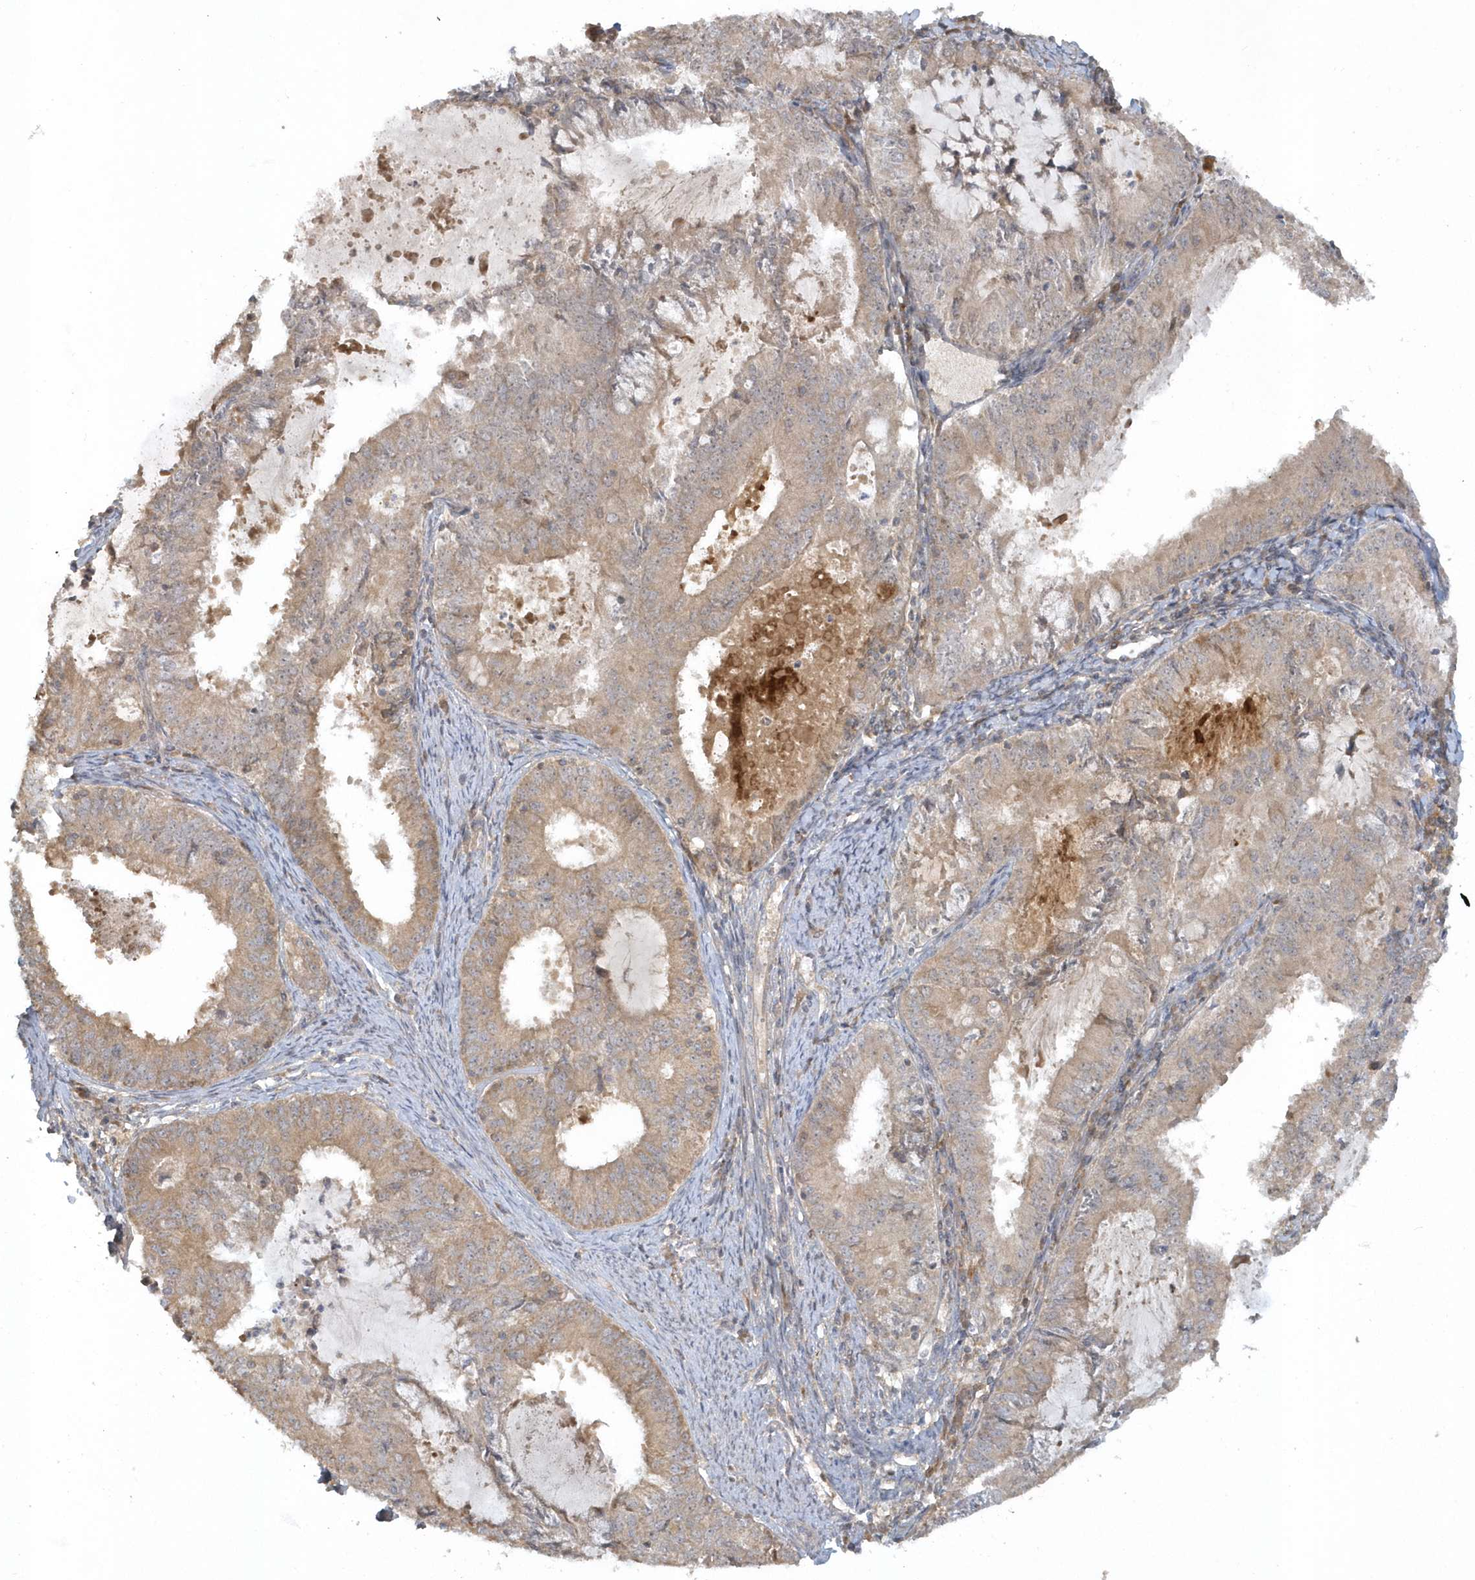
{"staining": {"intensity": "weak", "quantity": "25%-75%", "location": "cytoplasmic/membranous"}, "tissue": "endometrial cancer", "cell_type": "Tumor cells", "image_type": "cancer", "snomed": [{"axis": "morphology", "description": "Adenocarcinoma, NOS"}, {"axis": "topography", "description": "Endometrium"}], "caption": "Human endometrial adenocarcinoma stained with a protein marker displays weak staining in tumor cells.", "gene": "THG1L", "patient": {"sex": "female", "age": 57}}